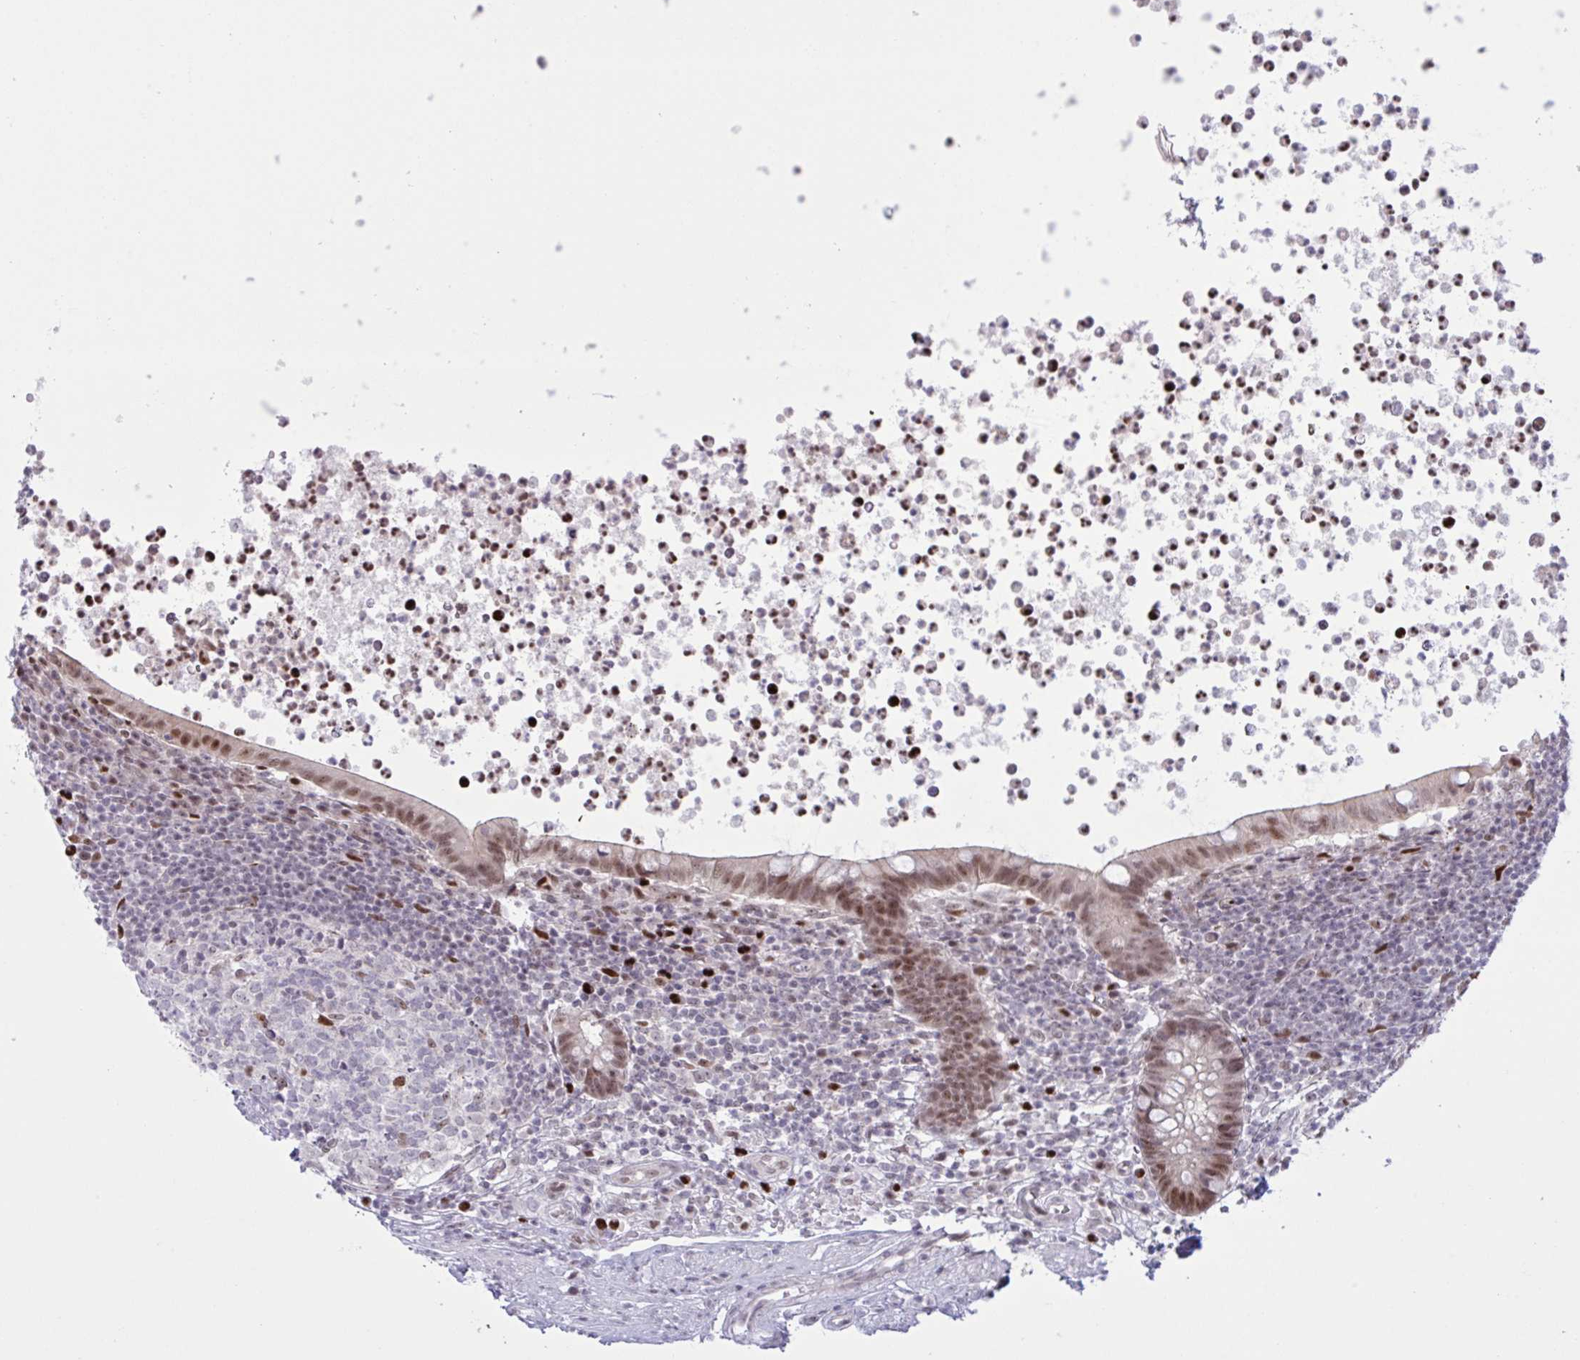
{"staining": {"intensity": "moderate", "quantity": ">75%", "location": "nuclear"}, "tissue": "appendix", "cell_type": "Glandular cells", "image_type": "normal", "snomed": [{"axis": "morphology", "description": "Normal tissue, NOS"}, {"axis": "topography", "description": "Appendix"}], "caption": "Moderate nuclear staining for a protein is appreciated in approximately >75% of glandular cells of unremarkable appendix using IHC.", "gene": "PRMT6", "patient": {"sex": "female", "age": 56}}